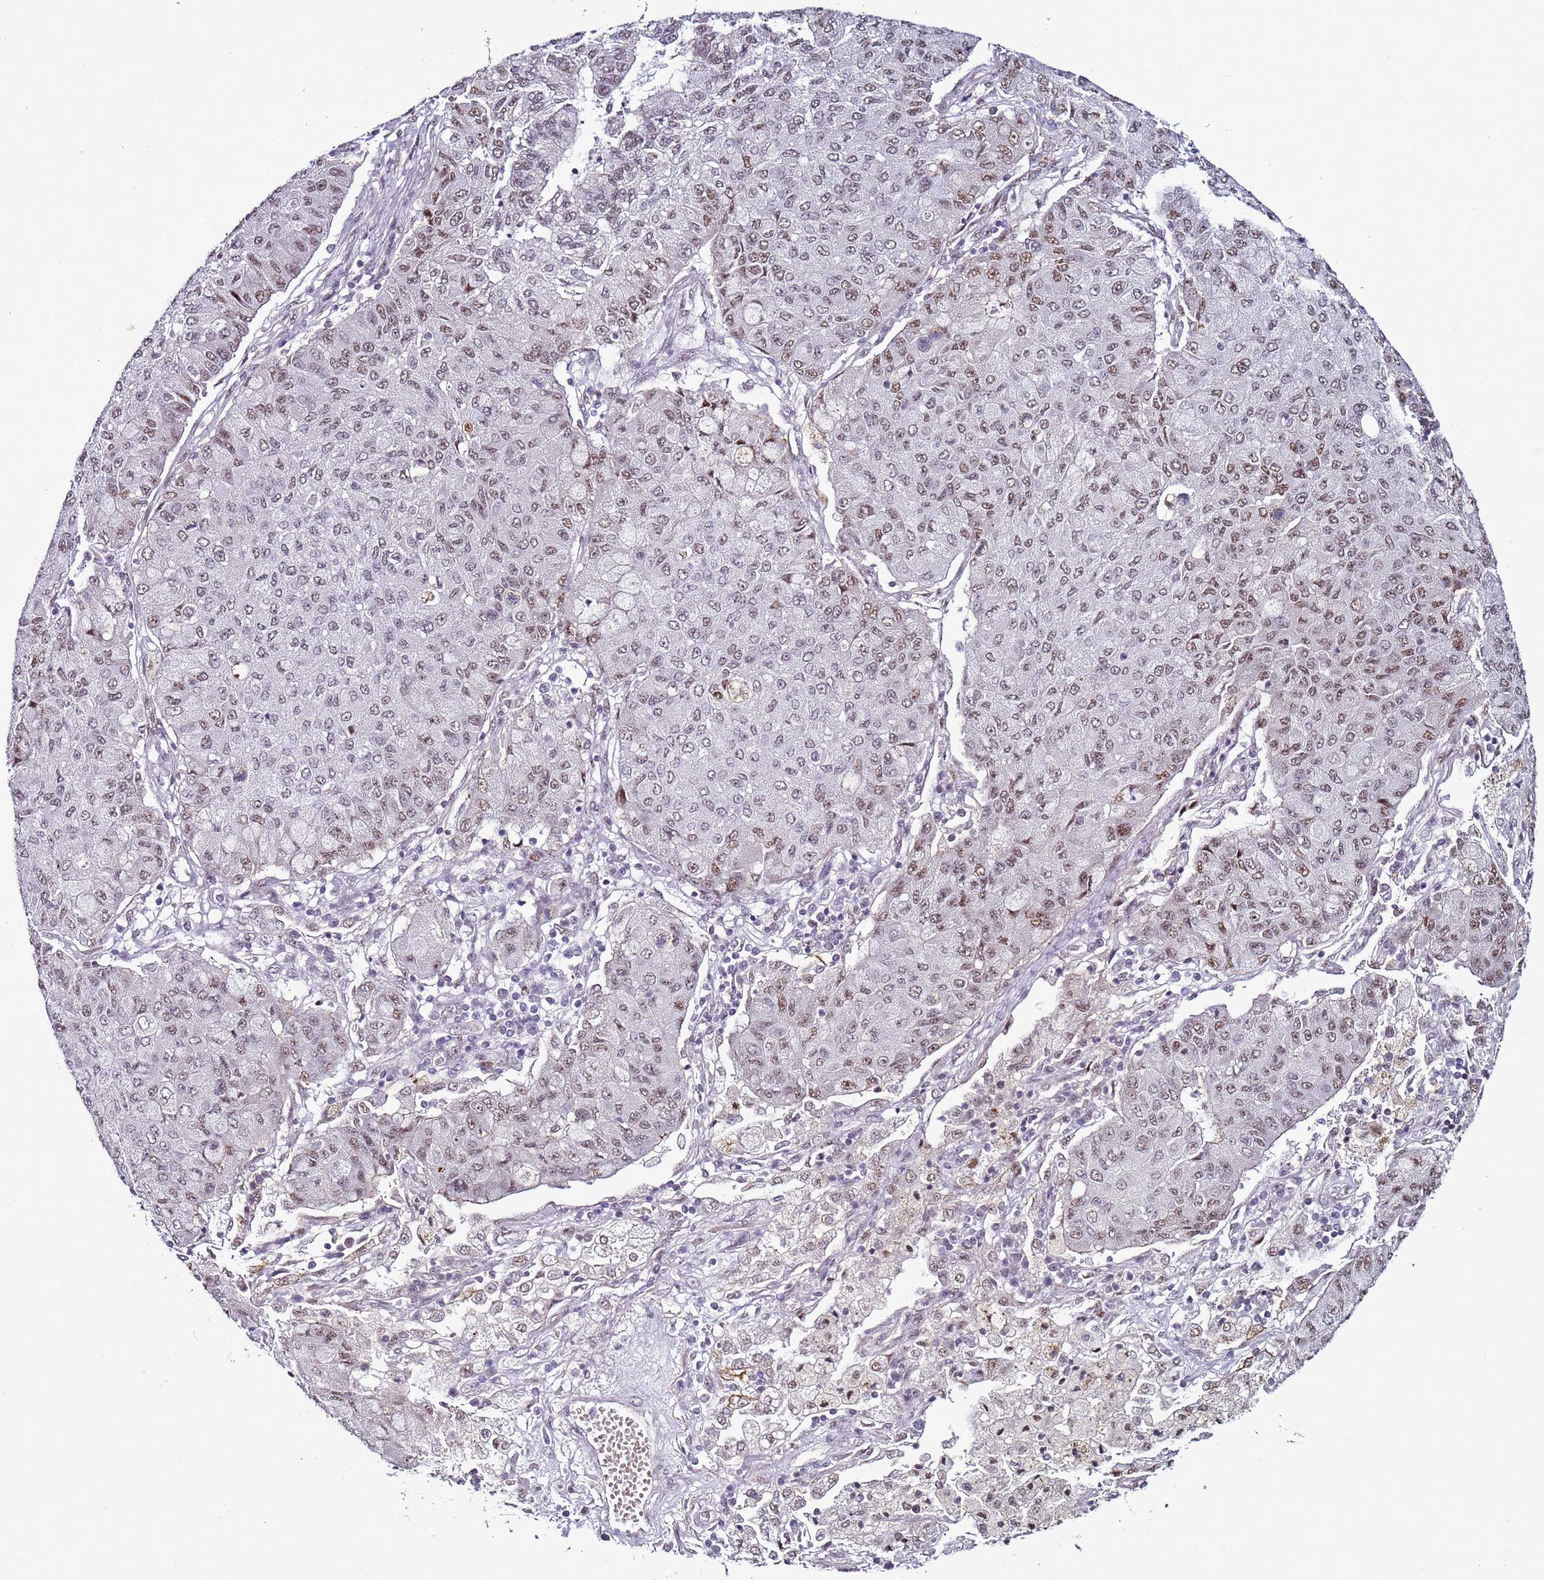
{"staining": {"intensity": "moderate", "quantity": ">75%", "location": "nuclear"}, "tissue": "lung cancer", "cell_type": "Tumor cells", "image_type": "cancer", "snomed": [{"axis": "morphology", "description": "Squamous cell carcinoma, NOS"}, {"axis": "topography", "description": "Lung"}], "caption": "Immunohistochemical staining of lung cancer (squamous cell carcinoma) reveals moderate nuclear protein expression in about >75% of tumor cells.", "gene": "PSMA7", "patient": {"sex": "male", "age": 74}}